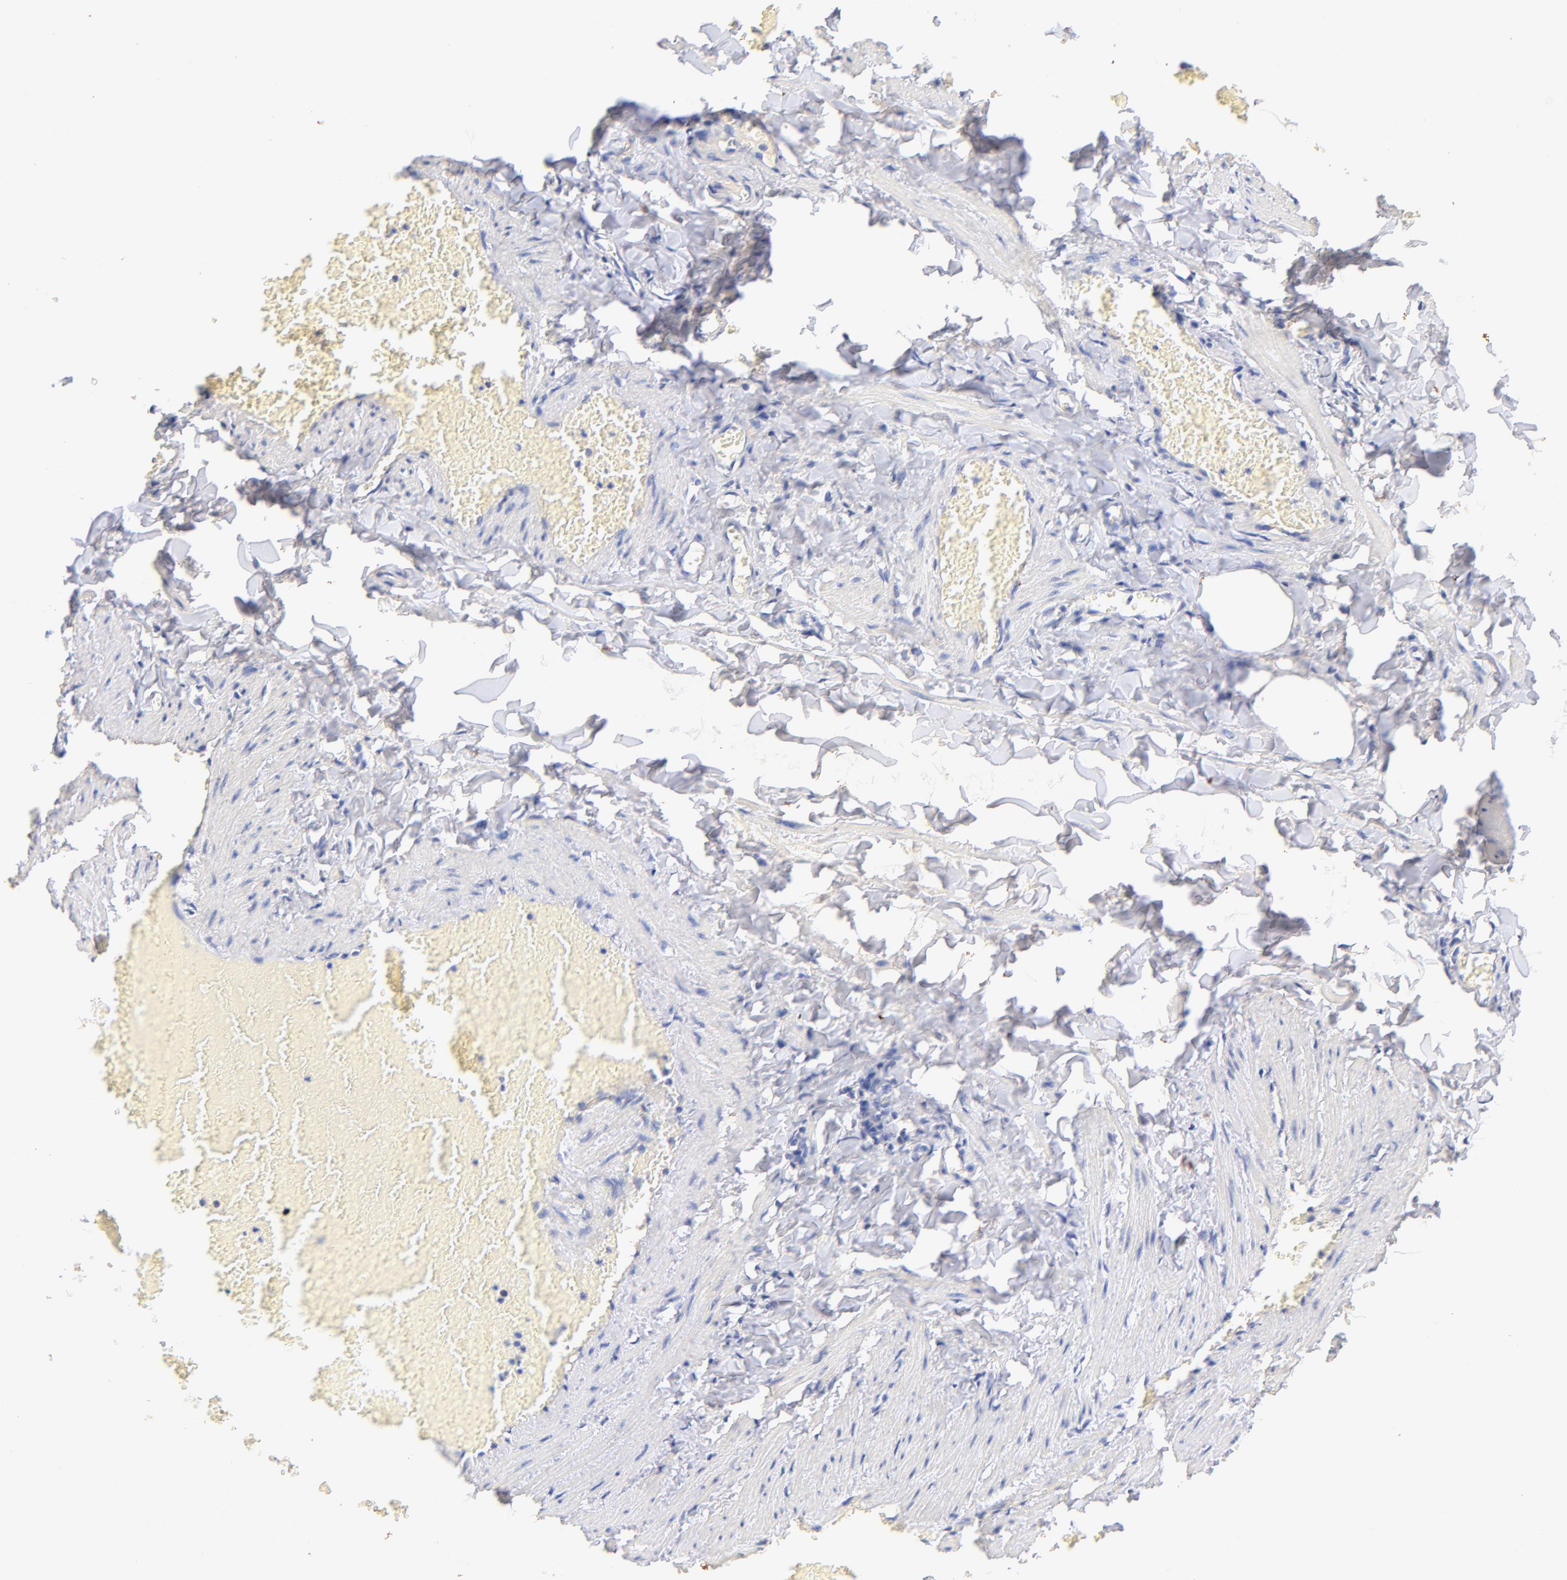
{"staining": {"intensity": "negative", "quantity": "none", "location": "none"}, "tissue": "adipose tissue", "cell_type": "Adipocytes", "image_type": "normal", "snomed": [{"axis": "morphology", "description": "Normal tissue, NOS"}, {"axis": "topography", "description": "Vascular tissue"}], "caption": "This is an IHC image of unremarkable human adipose tissue. There is no staining in adipocytes.", "gene": "IGLV7", "patient": {"sex": "male", "age": 41}}